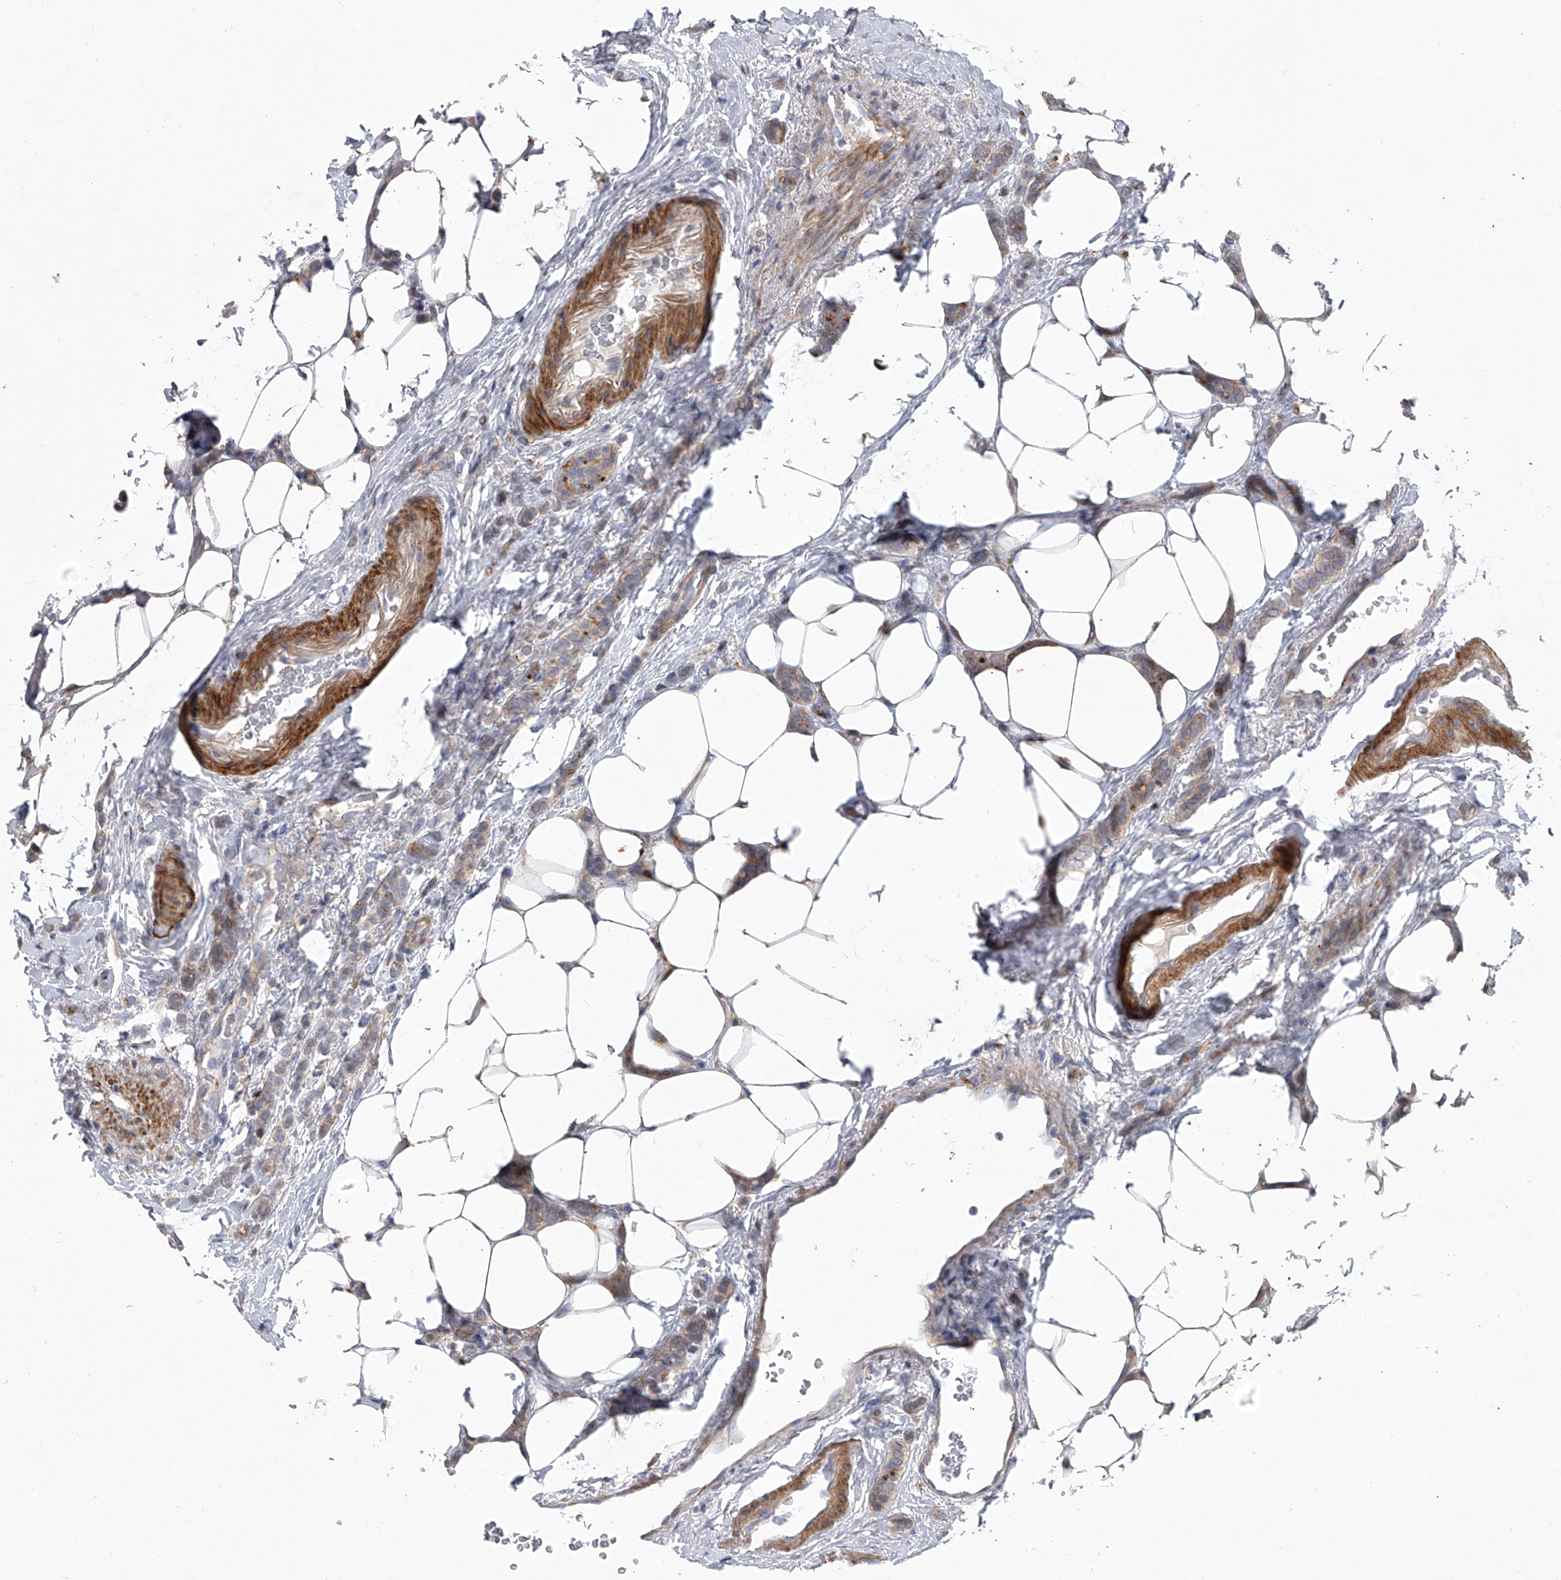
{"staining": {"intensity": "weak", "quantity": ">75%", "location": "cytoplasmic/membranous"}, "tissue": "breast cancer", "cell_type": "Tumor cells", "image_type": "cancer", "snomed": [{"axis": "morphology", "description": "Lobular carcinoma"}, {"axis": "topography", "description": "Breast"}], "caption": "Human breast cancer stained with a protein marker displays weak staining in tumor cells.", "gene": "MINDY4", "patient": {"sex": "female", "age": 50}}